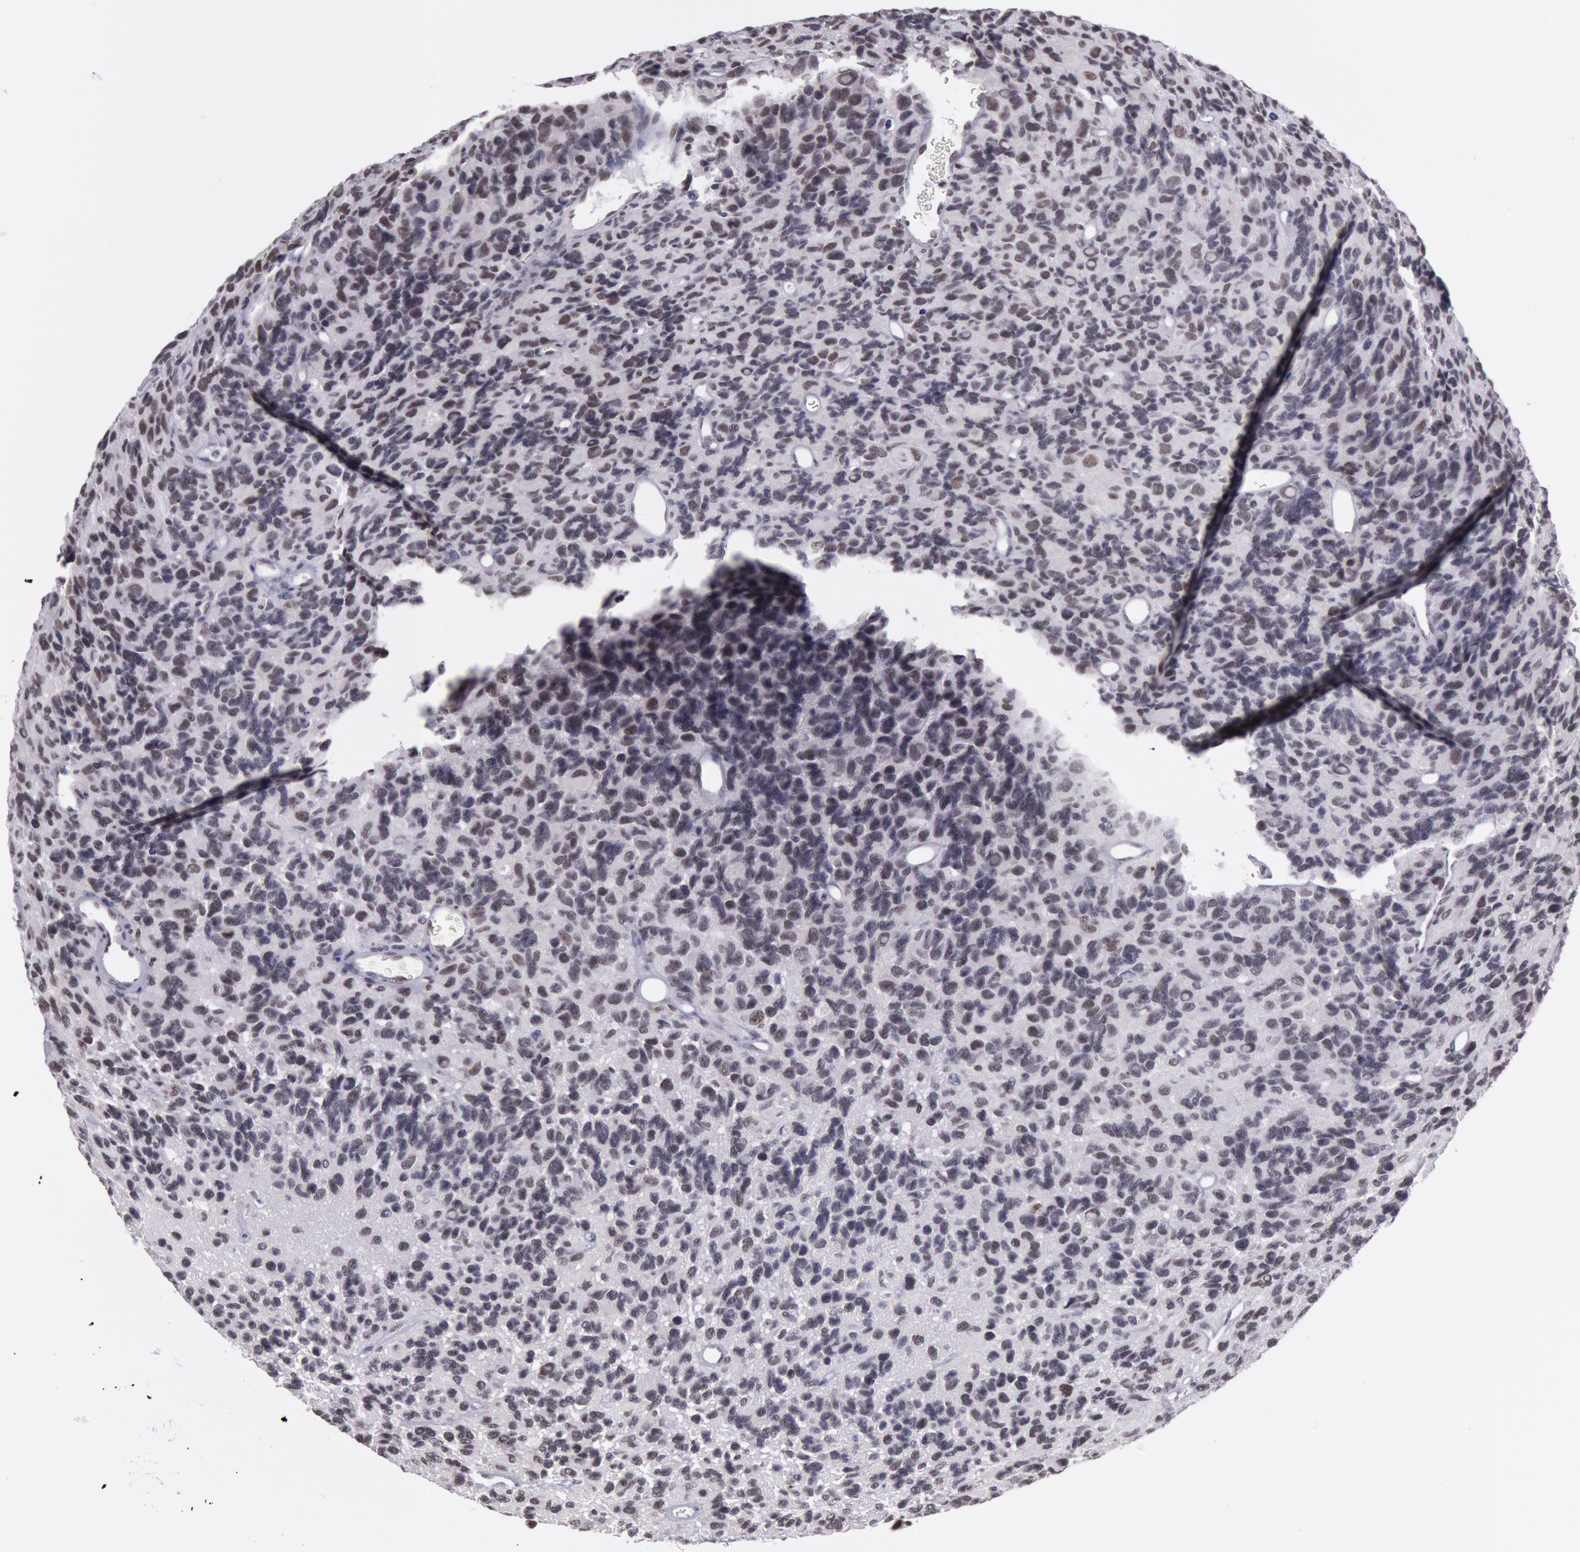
{"staining": {"intensity": "strong", "quantity": ">75%", "location": "nuclear"}, "tissue": "glioma", "cell_type": "Tumor cells", "image_type": "cancer", "snomed": [{"axis": "morphology", "description": "Glioma, malignant, High grade"}, {"axis": "topography", "description": "Brain"}], "caption": "Immunohistochemical staining of human glioma reveals strong nuclear protein positivity in about >75% of tumor cells.", "gene": "NKAP", "patient": {"sex": "male", "age": 77}}